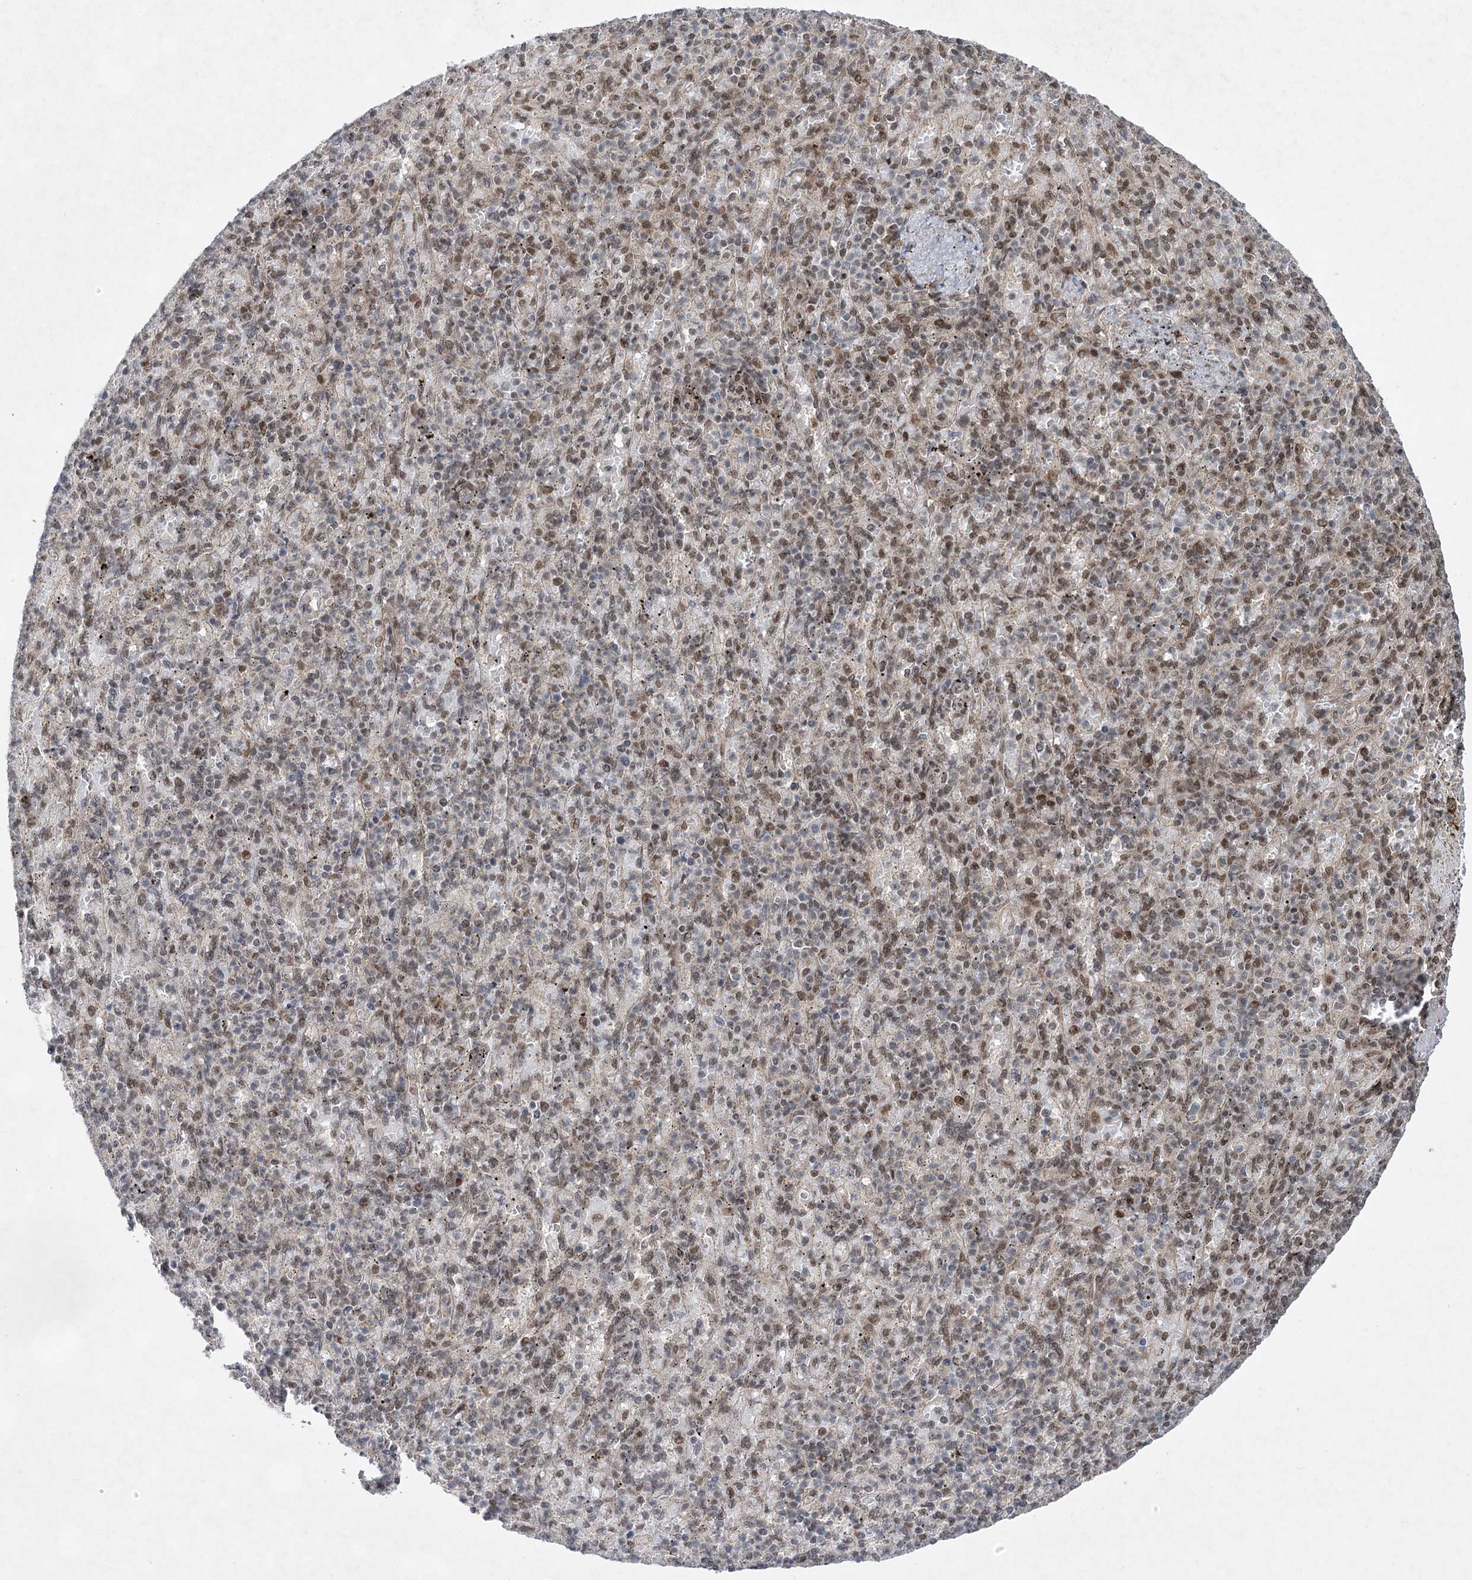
{"staining": {"intensity": "moderate", "quantity": "25%-75%", "location": "nuclear"}, "tissue": "spleen", "cell_type": "Cells in red pulp", "image_type": "normal", "snomed": [{"axis": "morphology", "description": "Normal tissue, NOS"}, {"axis": "topography", "description": "Spleen"}], "caption": "This is a micrograph of immunohistochemistry (IHC) staining of benign spleen, which shows moderate positivity in the nuclear of cells in red pulp.", "gene": "ZCCHC8", "patient": {"sex": "female", "age": 74}}